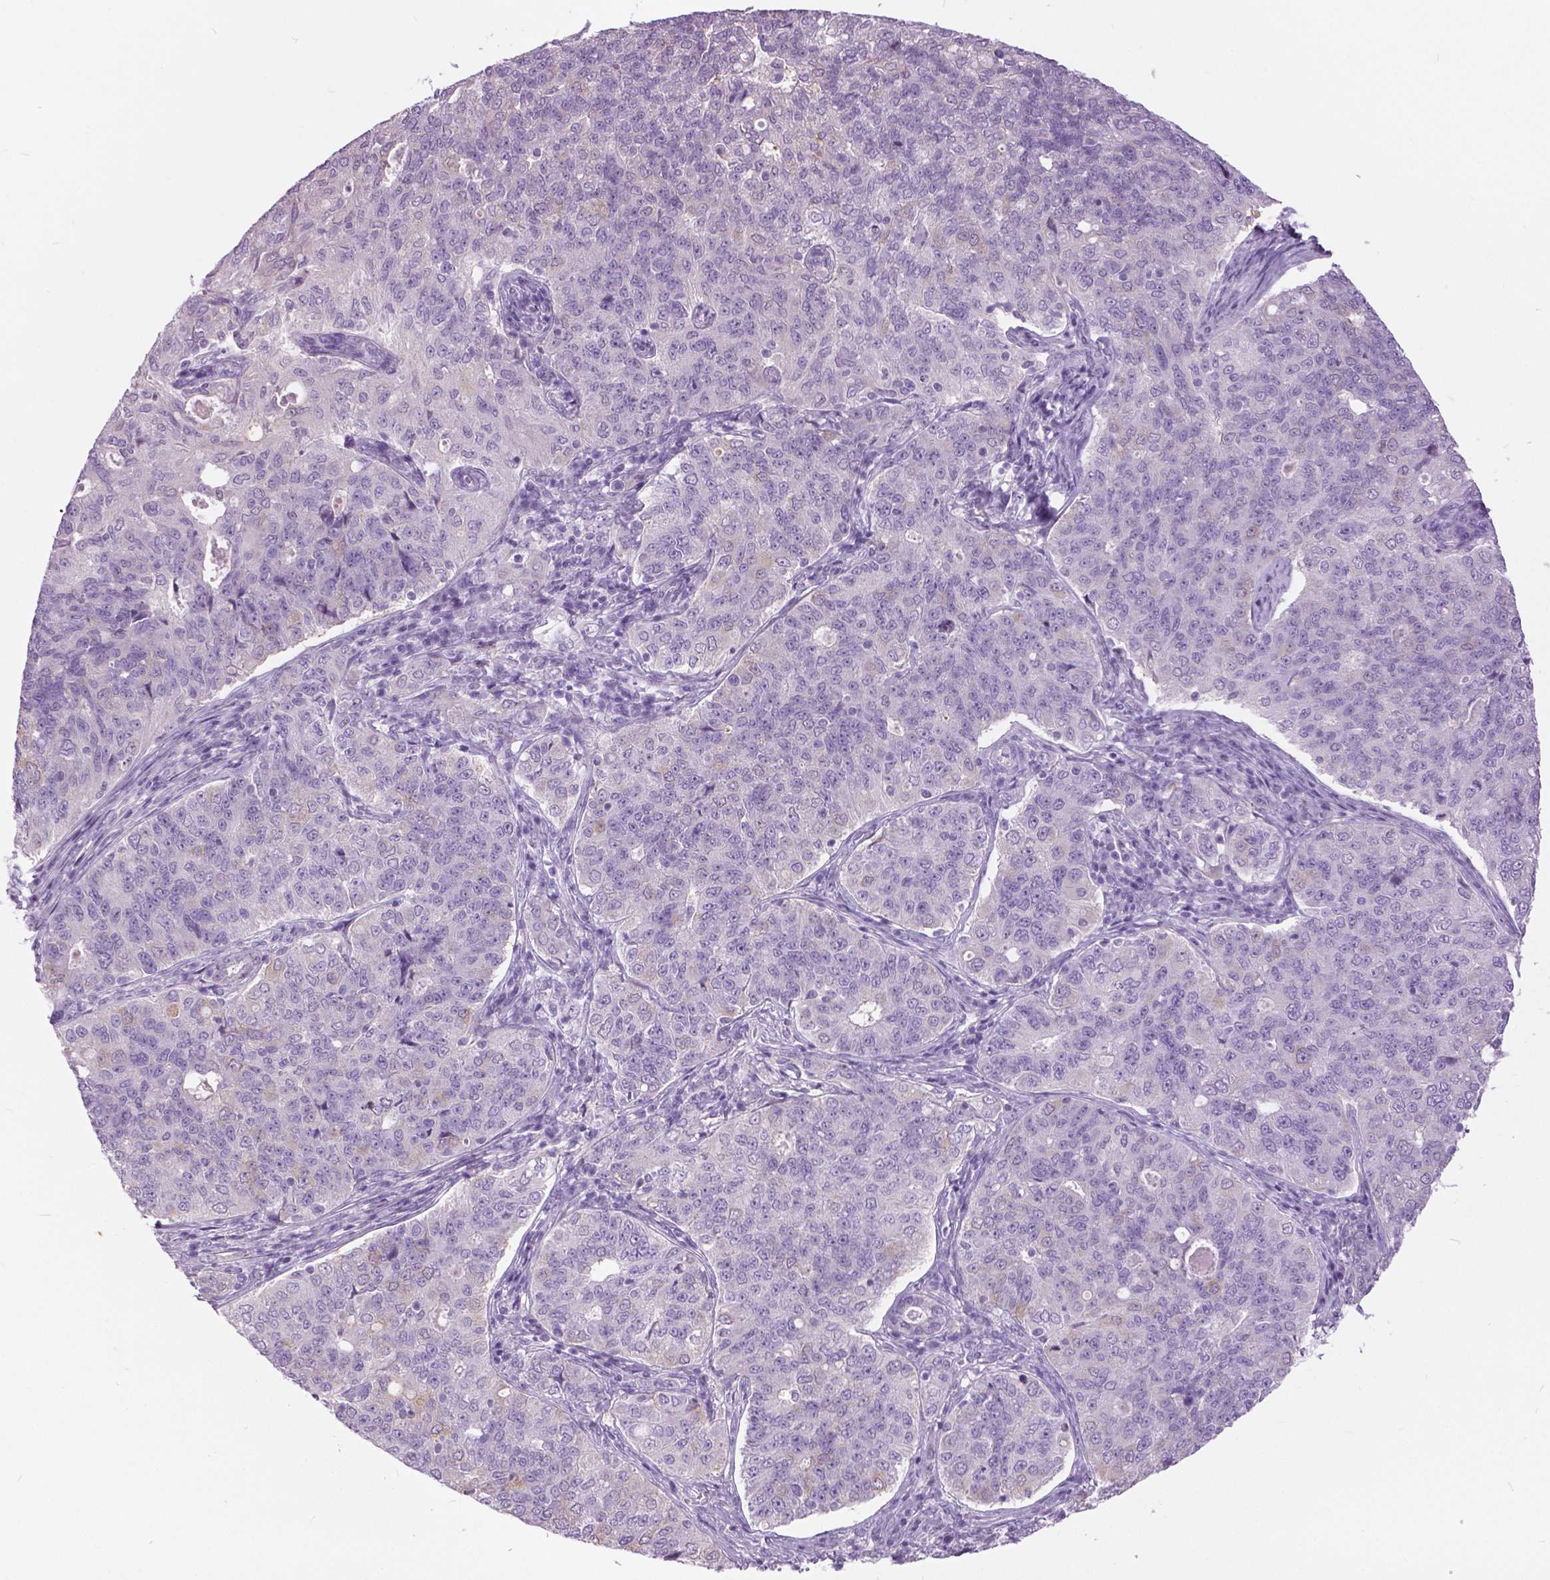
{"staining": {"intensity": "negative", "quantity": "none", "location": "none"}, "tissue": "endometrial cancer", "cell_type": "Tumor cells", "image_type": "cancer", "snomed": [{"axis": "morphology", "description": "Adenocarcinoma, NOS"}, {"axis": "topography", "description": "Endometrium"}], "caption": "Protein analysis of adenocarcinoma (endometrial) displays no significant staining in tumor cells.", "gene": "TP53TG5", "patient": {"sex": "female", "age": 43}}